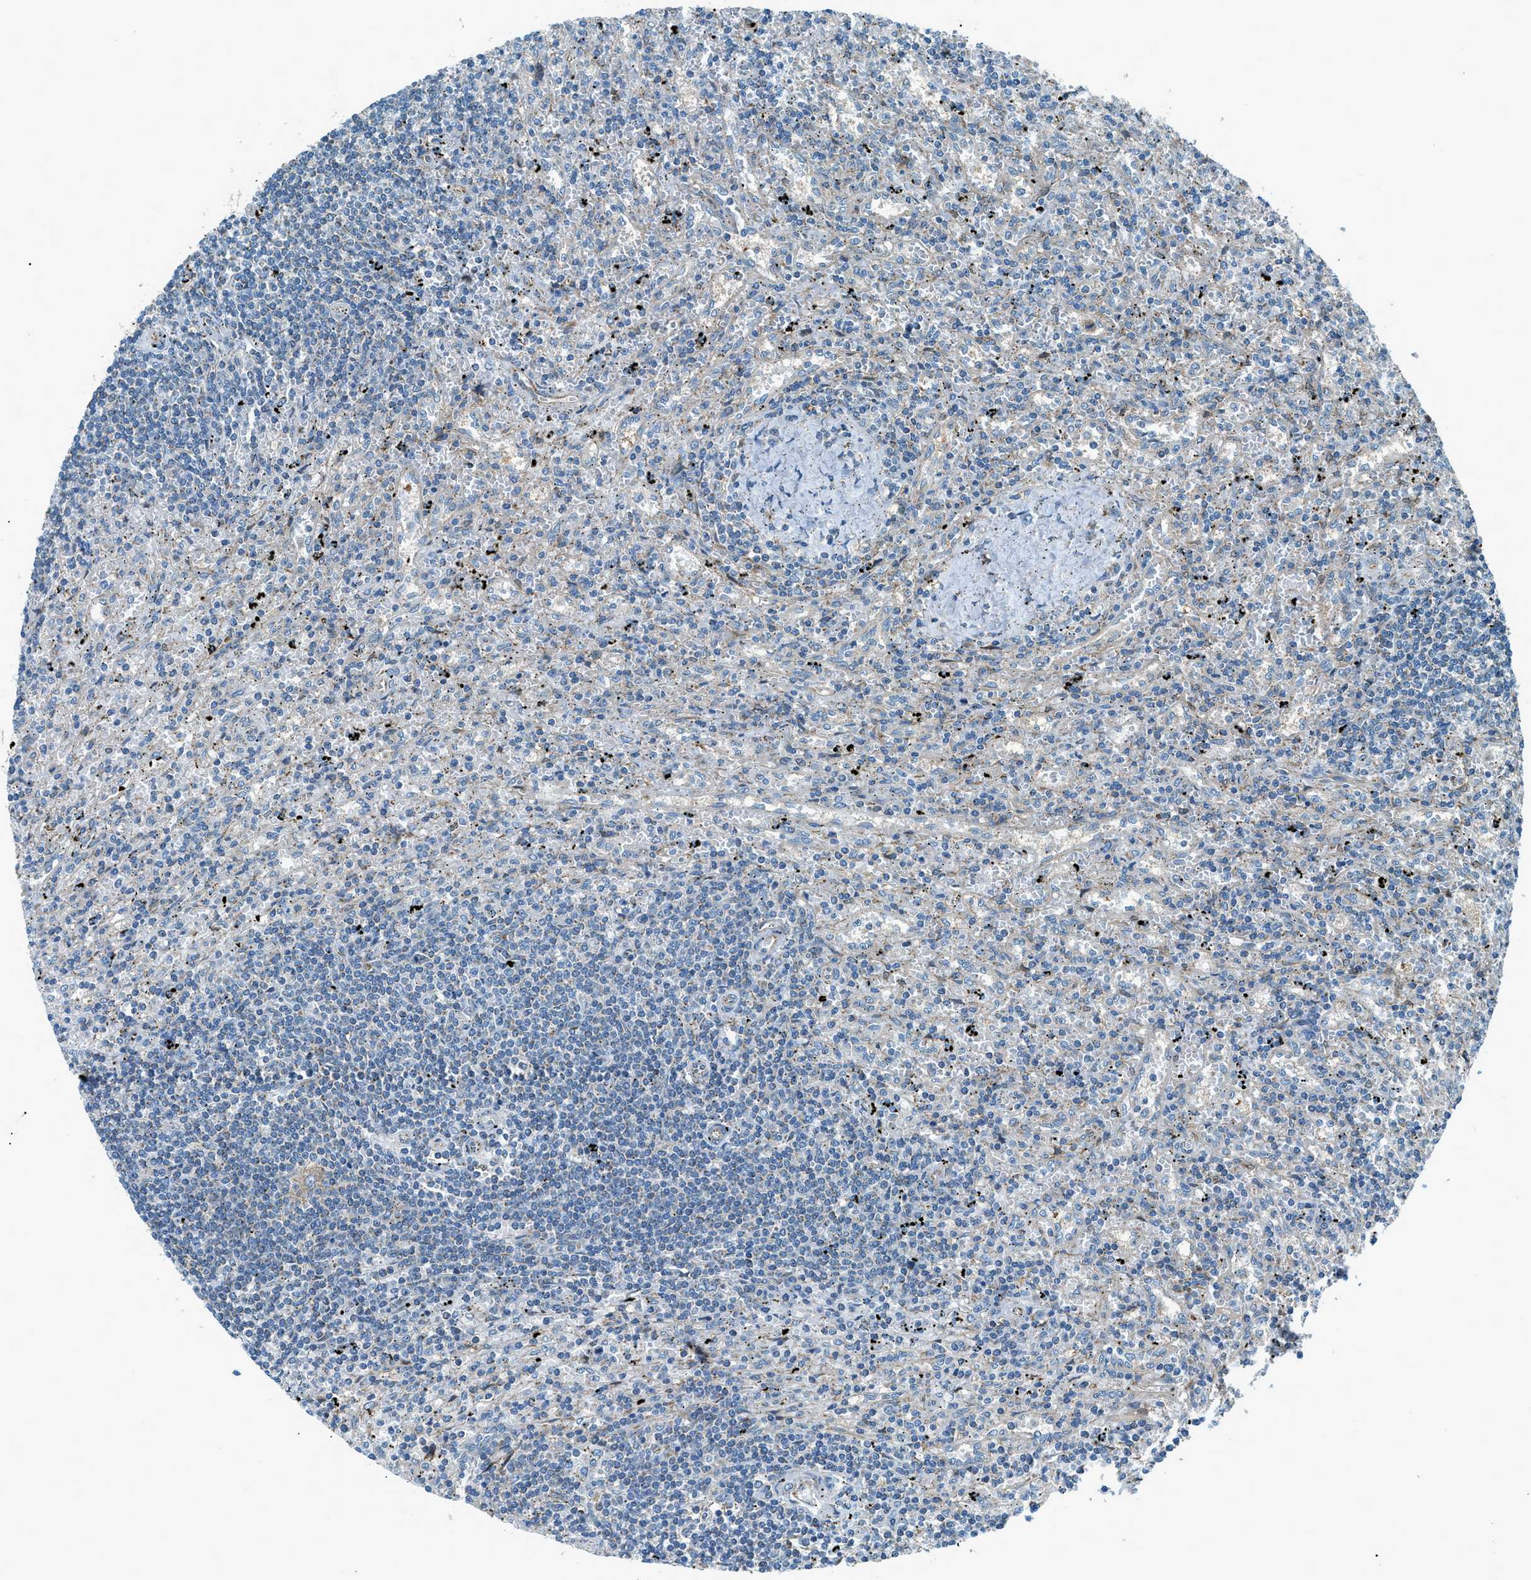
{"staining": {"intensity": "negative", "quantity": "none", "location": "none"}, "tissue": "lymphoma", "cell_type": "Tumor cells", "image_type": "cancer", "snomed": [{"axis": "morphology", "description": "Malignant lymphoma, non-Hodgkin's type, Low grade"}, {"axis": "topography", "description": "Spleen"}], "caption": "Image shows no protein staining in tumor cells of lymphoma tissue.", "gene": "PIGG", "patient": {"sex": "male", "age": 76}}